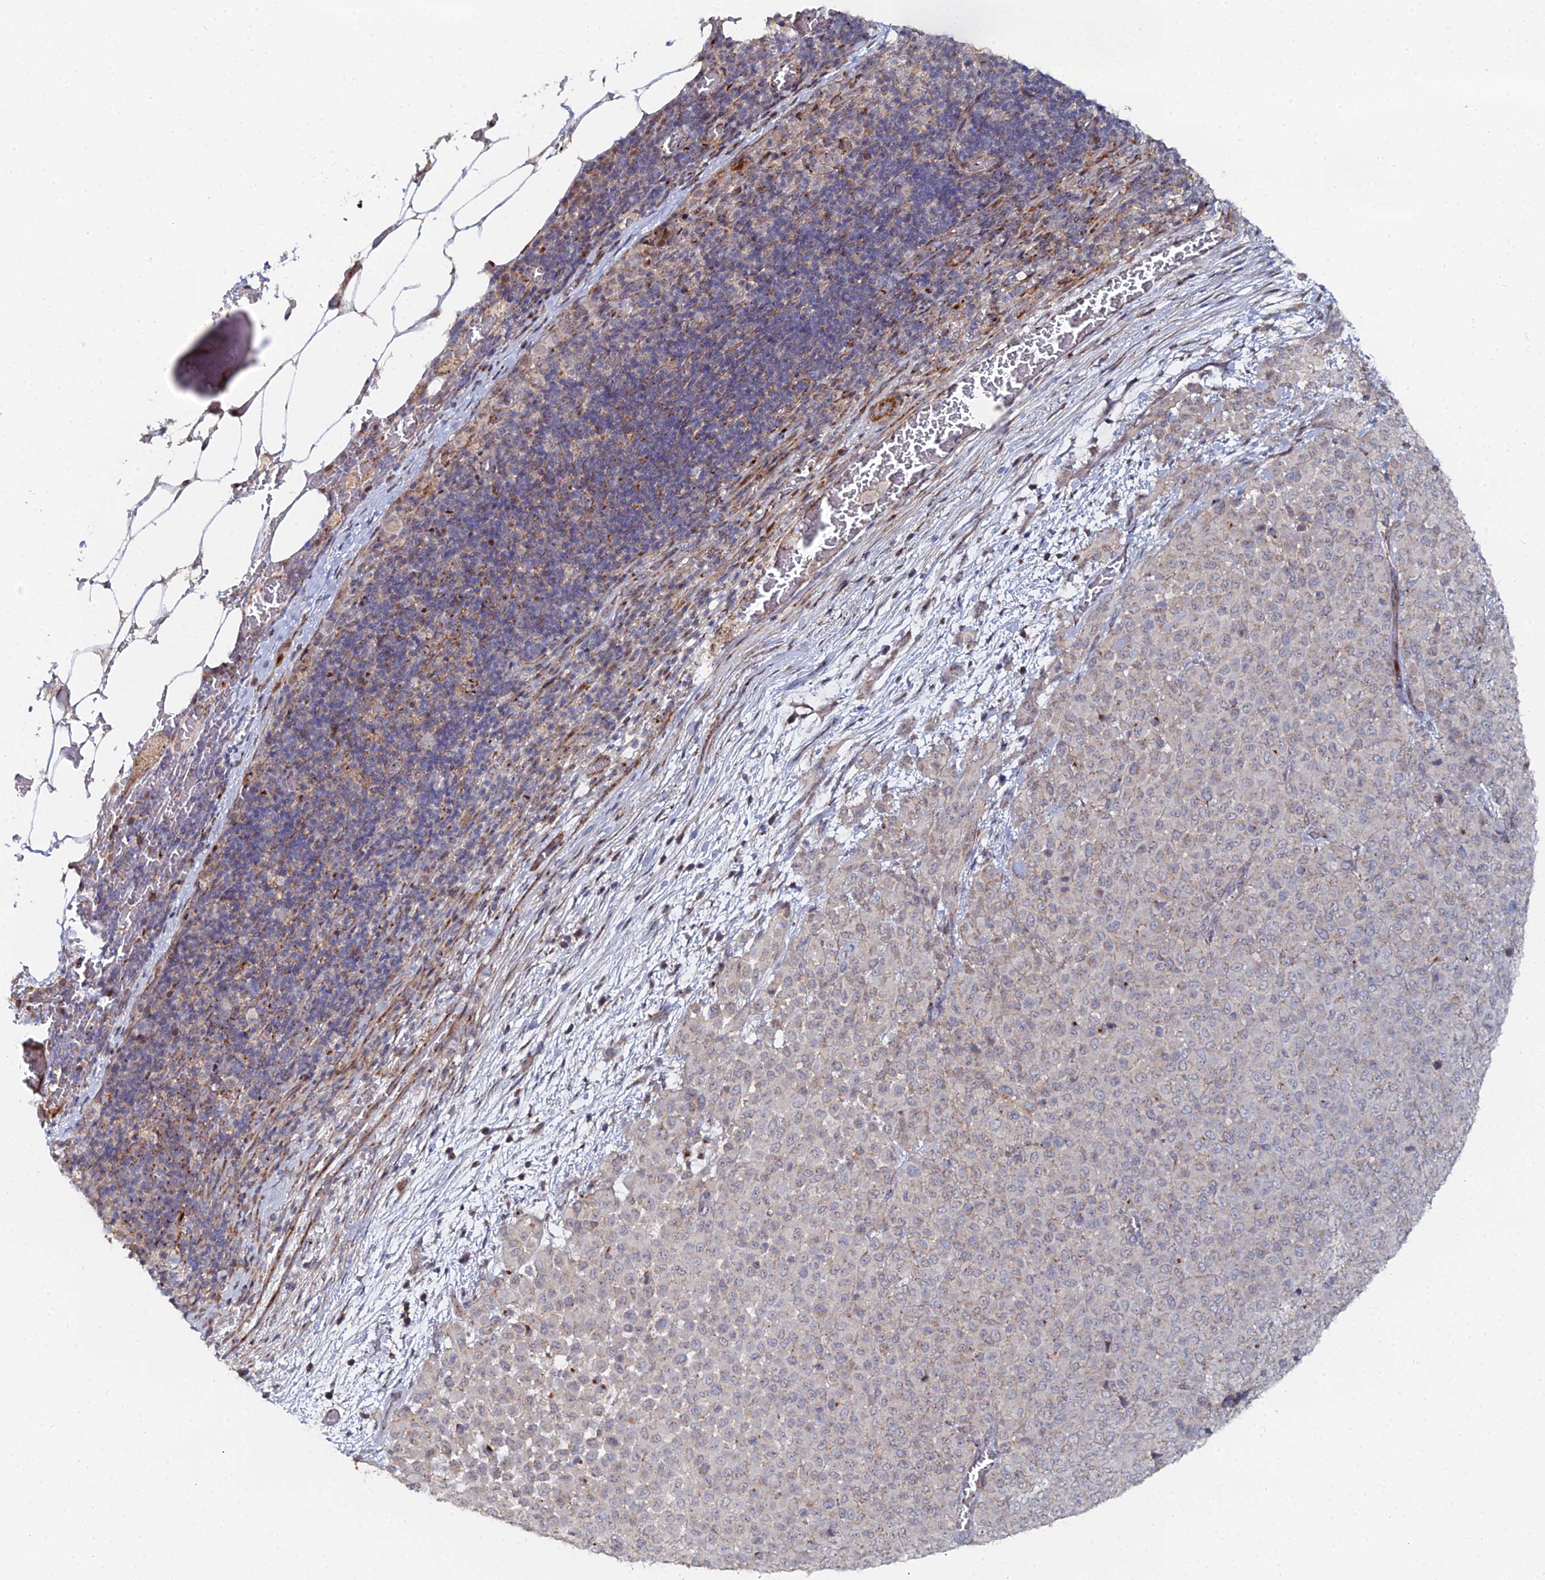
{"staining": {"intensity": "weak", "quantity": "<25%", "location": "cytoplasmic/membranous"}, "tissue": "melanoma", "cell_type": "Tumor cells", "image_type": "cancer", "snomed": [{"axis": "morphology", "description": "Malignant melanoma, Metastatic site"}, {"axis": "topography", "description": "Skin"}], "caption": "The IHC histopathology image has no significant staining in tumor cells of malignant melanoma (metastatic site) tissue.", "gene": "SGMS1", "patient": {"sex": "female", "age": 81}}